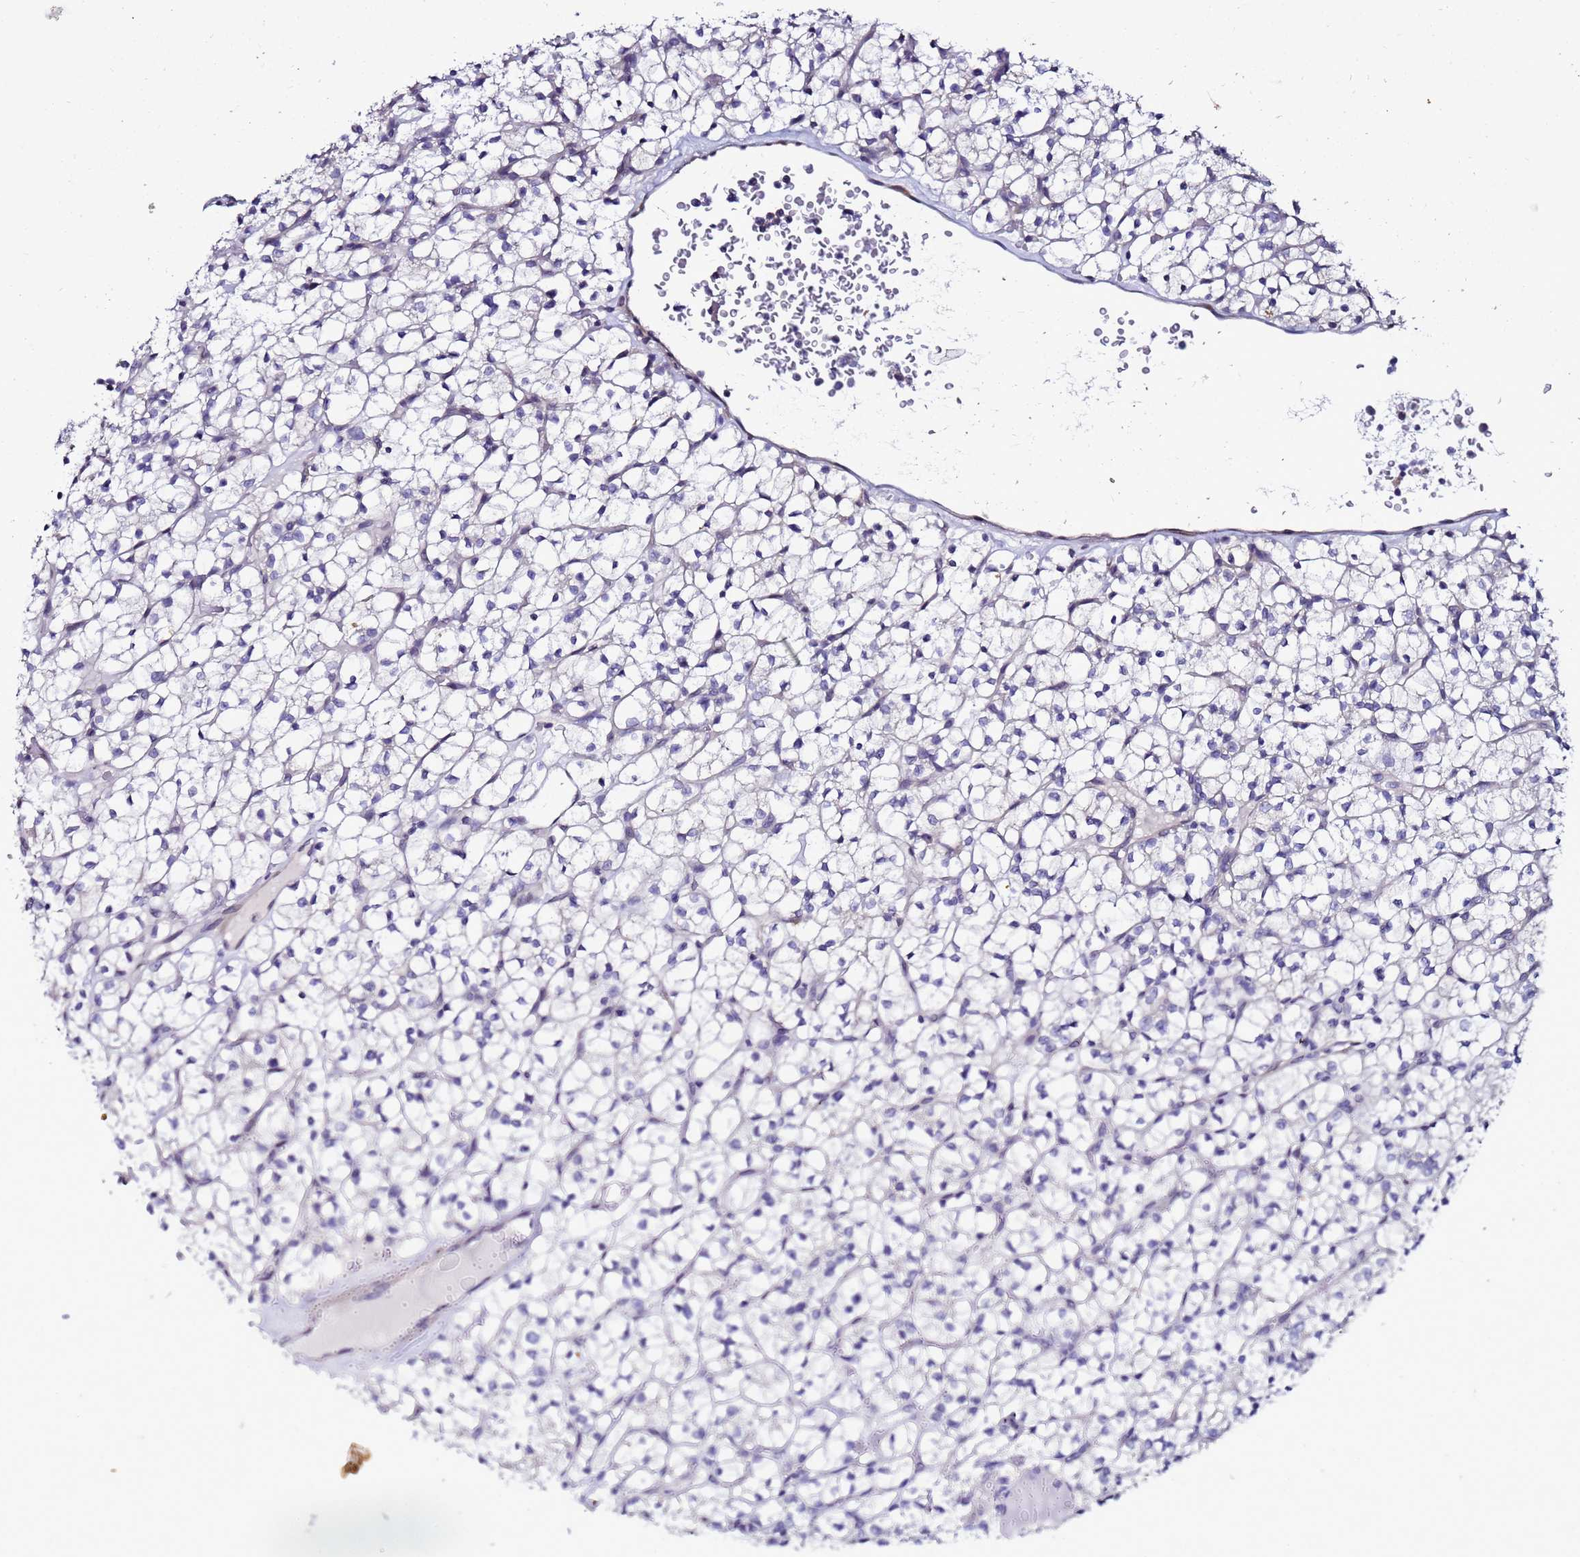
{"staining": {"intensity": "negative", "quantity": "none", "location": "none"}, "tissue": "renal cancer", "cell_type": "Tumor cells", "image_type": "cancer", "snomed": [{"axis": "morphology", "description": "Adenocarcinoma, NOS"}, {"axis": "topography", "description": "Kidney"}], "caption": "Immunohistochemistry of renal cancer demonstrates no staining in tumor cells.", "gene": "FAM166B", "patient": {"sex": "female", "age": 64}}